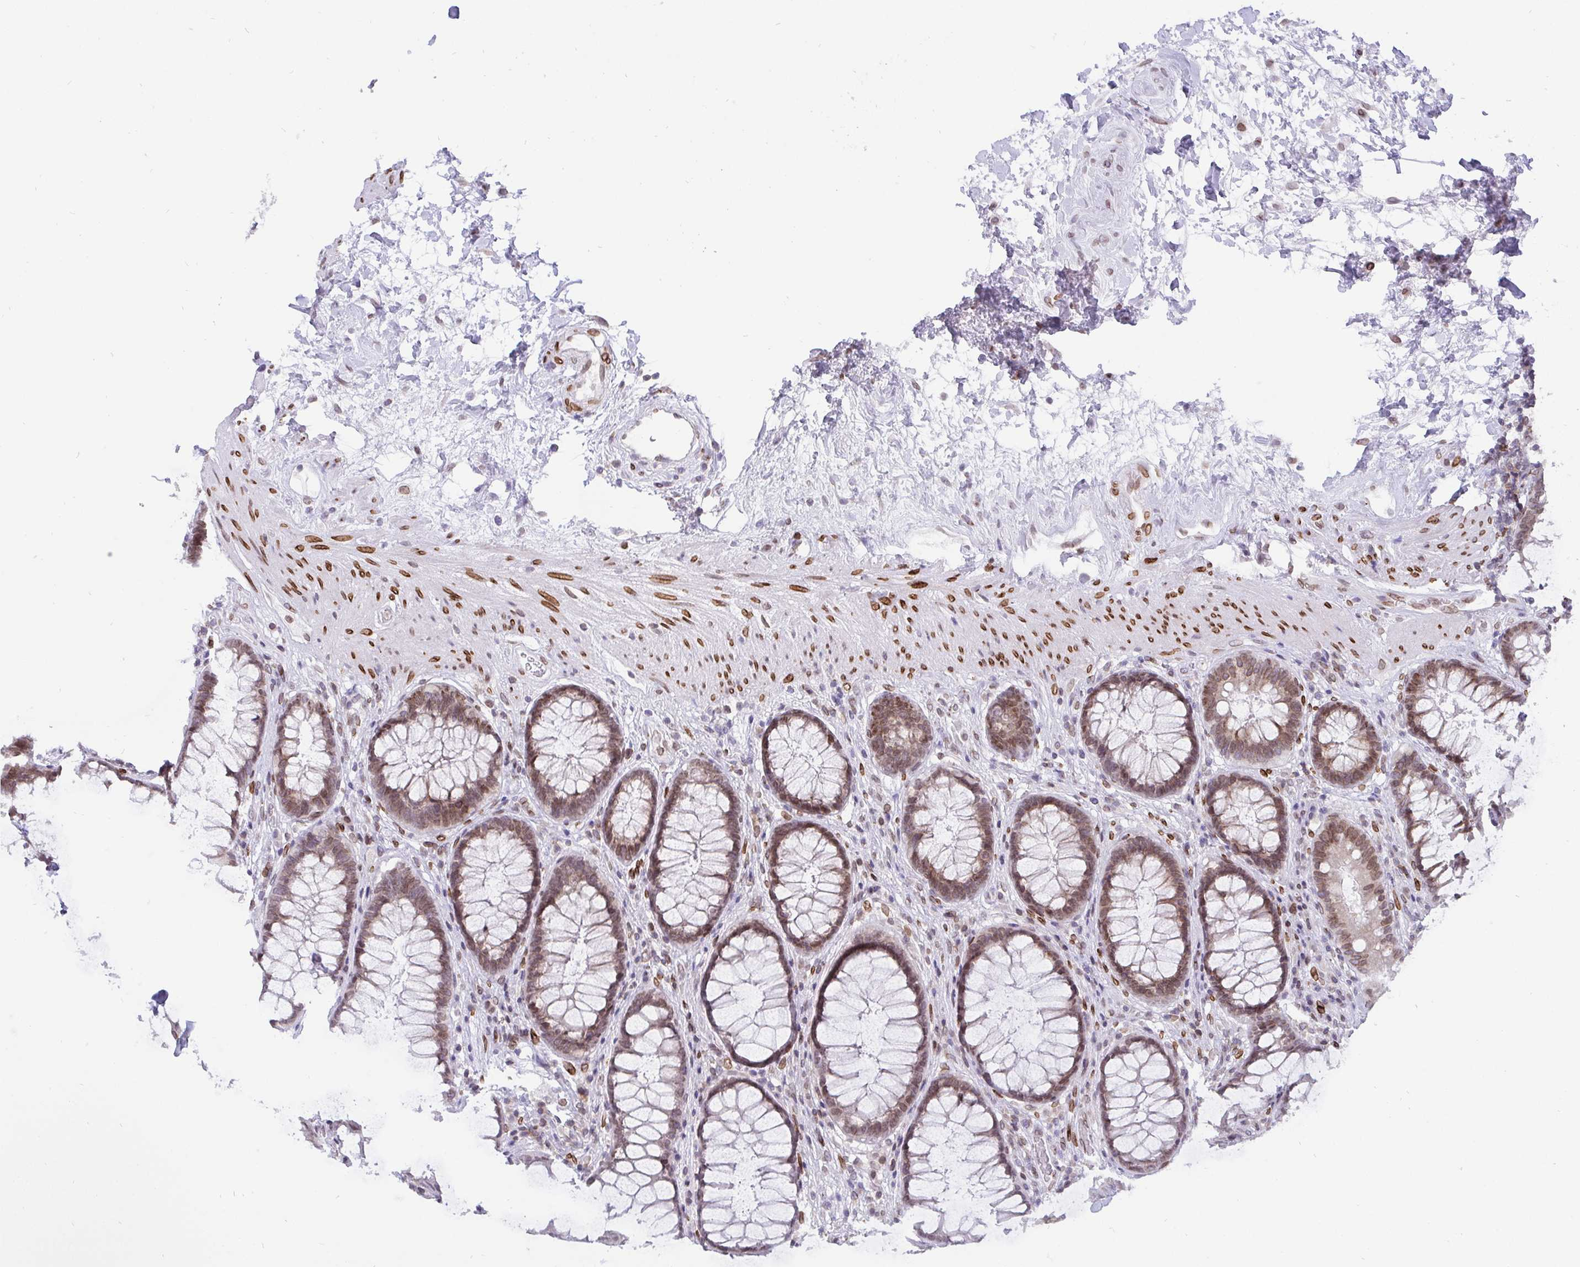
{"staining": {"intensity": "weak", "quantity": ">75%", "location": "nuclear"}, "tissue": "rectum", "cell_type": "Glandular cells", "image_type": "normal", "snomed": [{"axis": "morphology", "description": "Normal tissue, NOS"}, {"axis": "topography", "description": "Rectum"}], "caption": "Rectum stained for a protein (brown) reveals weak nuclear positive expression in approximately >75% of glandular cells.", "gene": "EMD", "patient": {"sex": "male", "age": 72}}